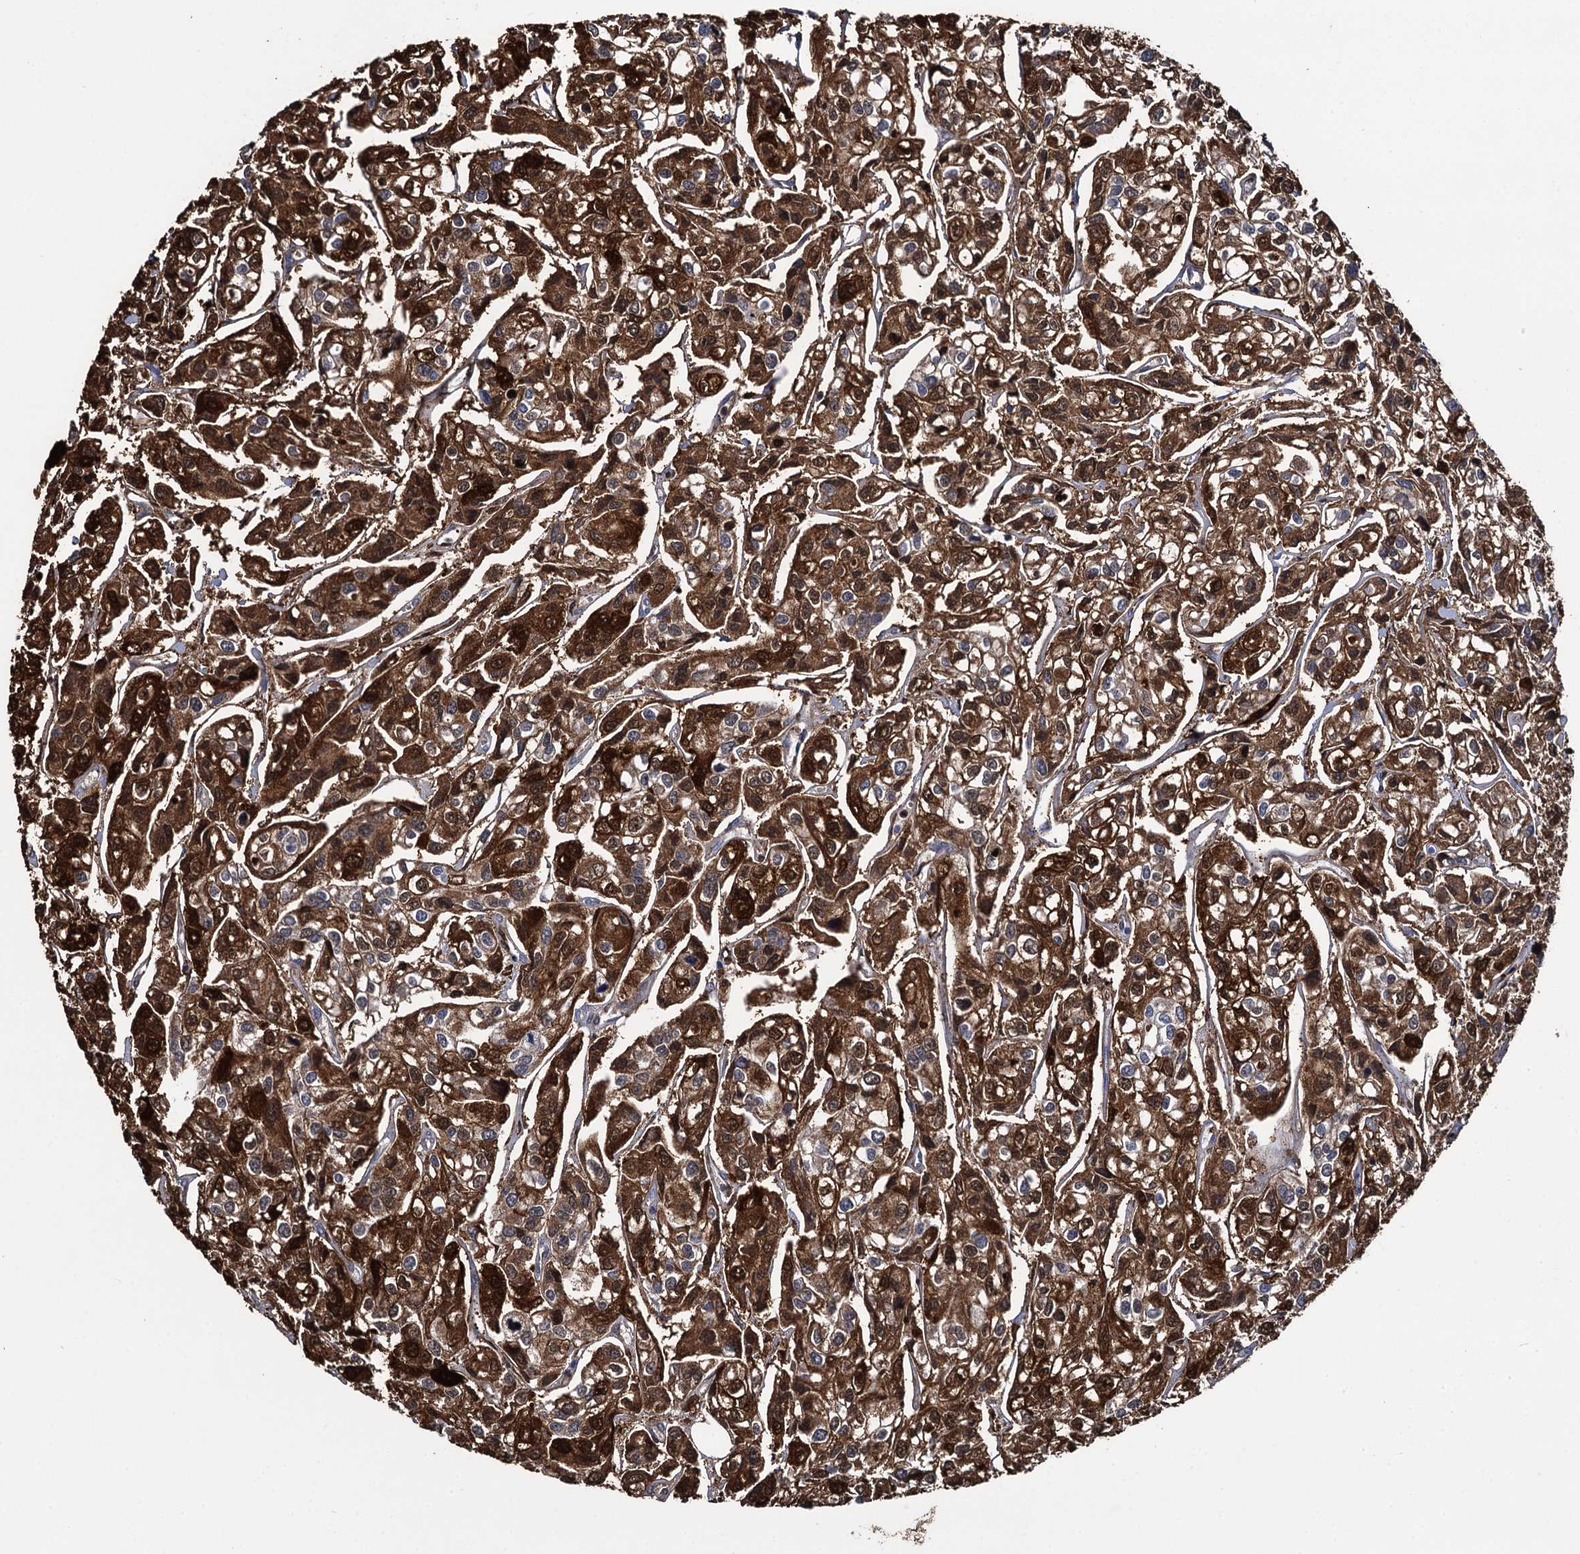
{"staining": {"intensity": "strong", "quantity": ">75%", "location": "cytoplasmic/membranous,nuclear"}, "tissue": "urothelial cancer", "cell_type": "Tumor cells", "image_type": "cancer", "snomed": [{"axis": "morphology", "description": "Urothelial carcinoma, High grade"}, {"axis": "topography", "description": "Urinary bladder"}], "caption": "Immunohistochemistry (IHC) image of neoplastic tissue: human urothelial cancer stained using immunohistochemistry (IHC) exhibits high levels of strong protein expression localized specifically in the cytoplasmic/membranous and nuclear of tumor cells, appearing as a cytoplasmic/membranous and nuclear brown color.", "gene": "FABP5", "patient": {"sex": "male", "age": 67}}